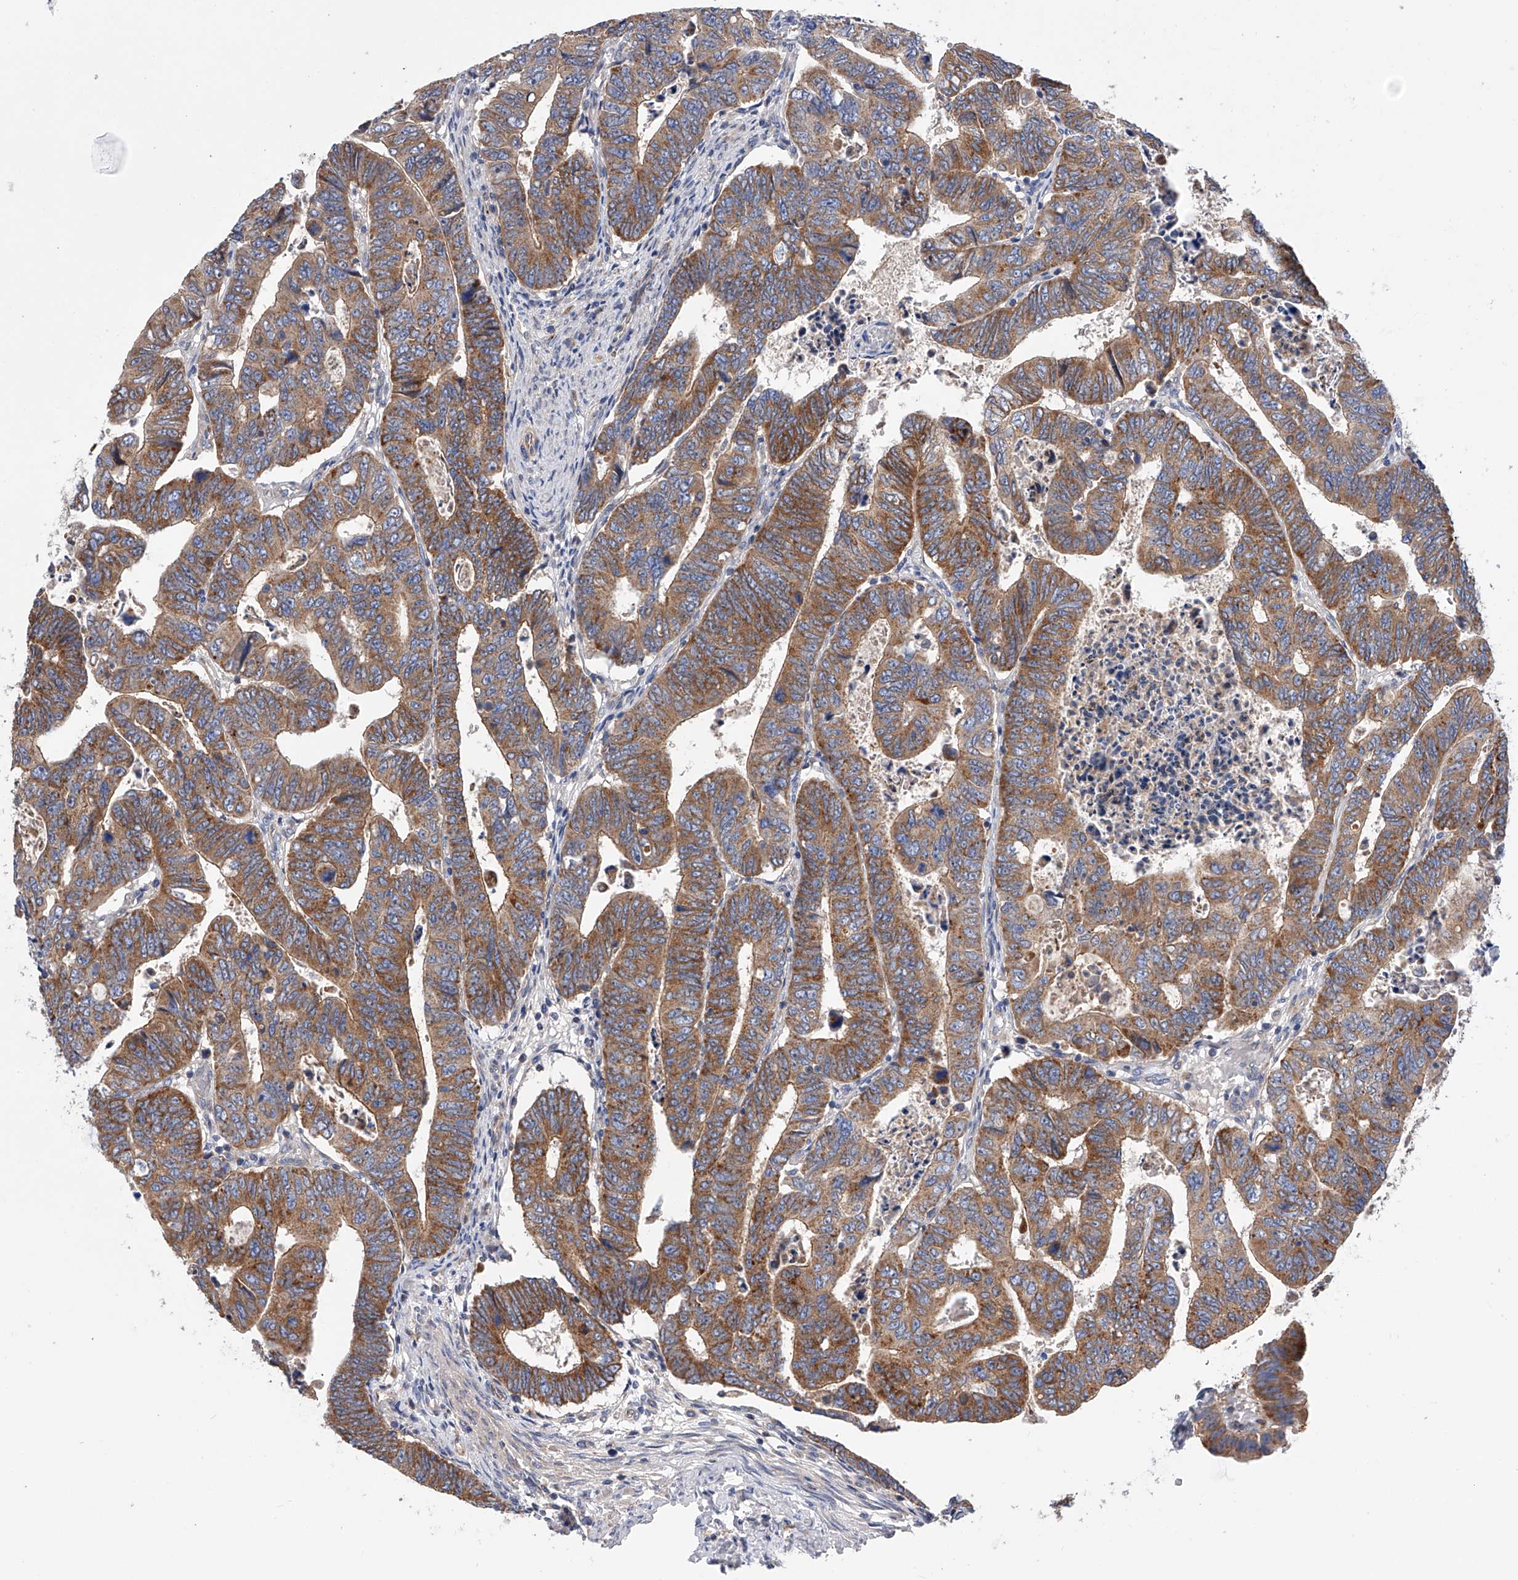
{"staining": {"intensity": "moderate", "quantity": ">75%", "location": "cytoplasmic/membranous"}, "tissue": "colorectal cancer", "cell_type": "Tumor cells", "image_type": "cancer", "snomed": [{"axis": "morphology", "description": "Normal tissue, NOS"}, {"axis": "morphology", "description": "Adenocarcinoma, NOS"}, {"axis": "topography", "description": "Rectum"}], "caption": "Adenocarcinoma (colorectal) tissue exhibits moderate cytoplasmic/membranous positivity in about >75% of tumor cells", "gene": "MLYCD", "patient": {"sex": "female", "age": 65}}